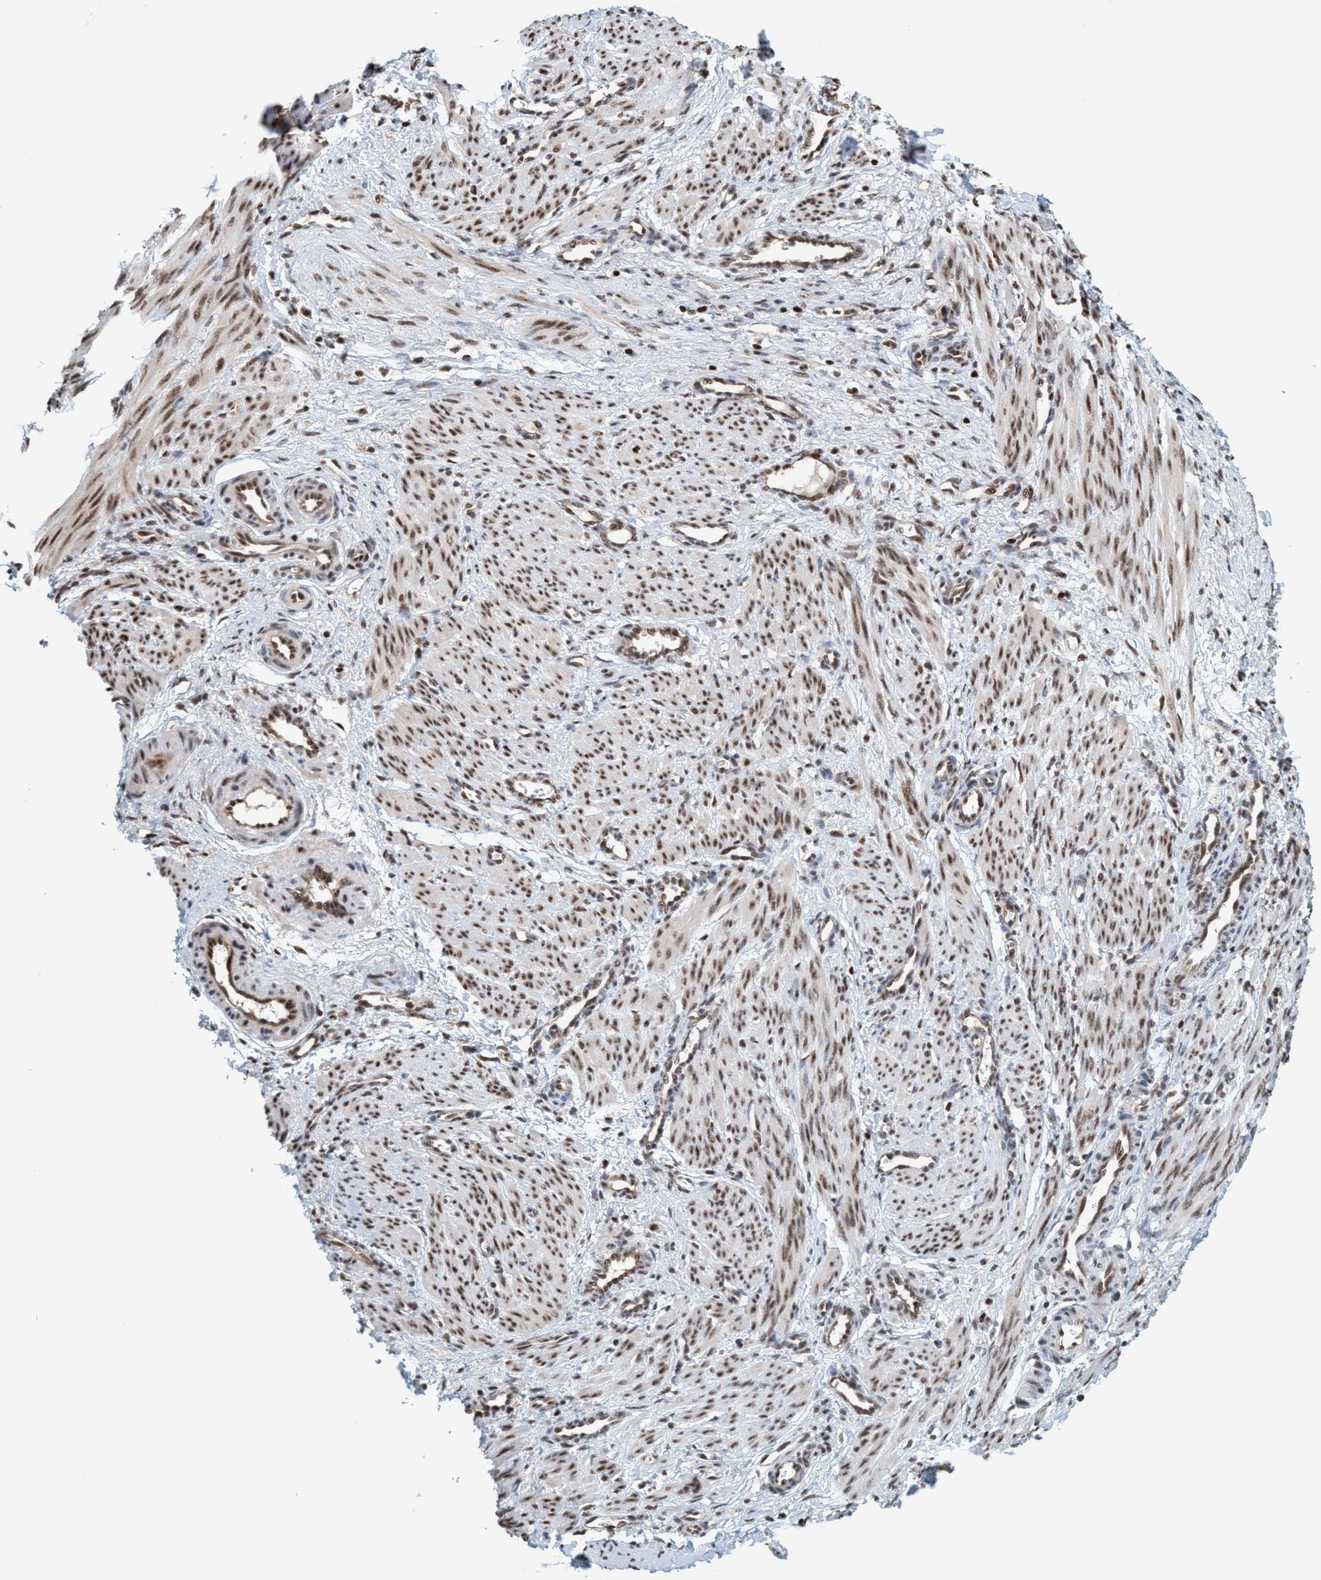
{"staining": {"intensity": "moderate", "quantity": ">75%", "location": "nuclear"}, "tissue": "smooth muscle", "cell_type": "Smooth muscle cells", "image_type": "normal", "snomed": [{"axis": "morphology", "description": "Normal tissue, NOS"}, {"axis": "topography", "description": "Endometrium"}], "caption": "This is an image of IHC staining of normal smooth muscle, which shows moderate positivity in the nuclear of smooth muscle cells.", "gene": "SMCR8", "patient": {"sex": "female", "age": 33}}